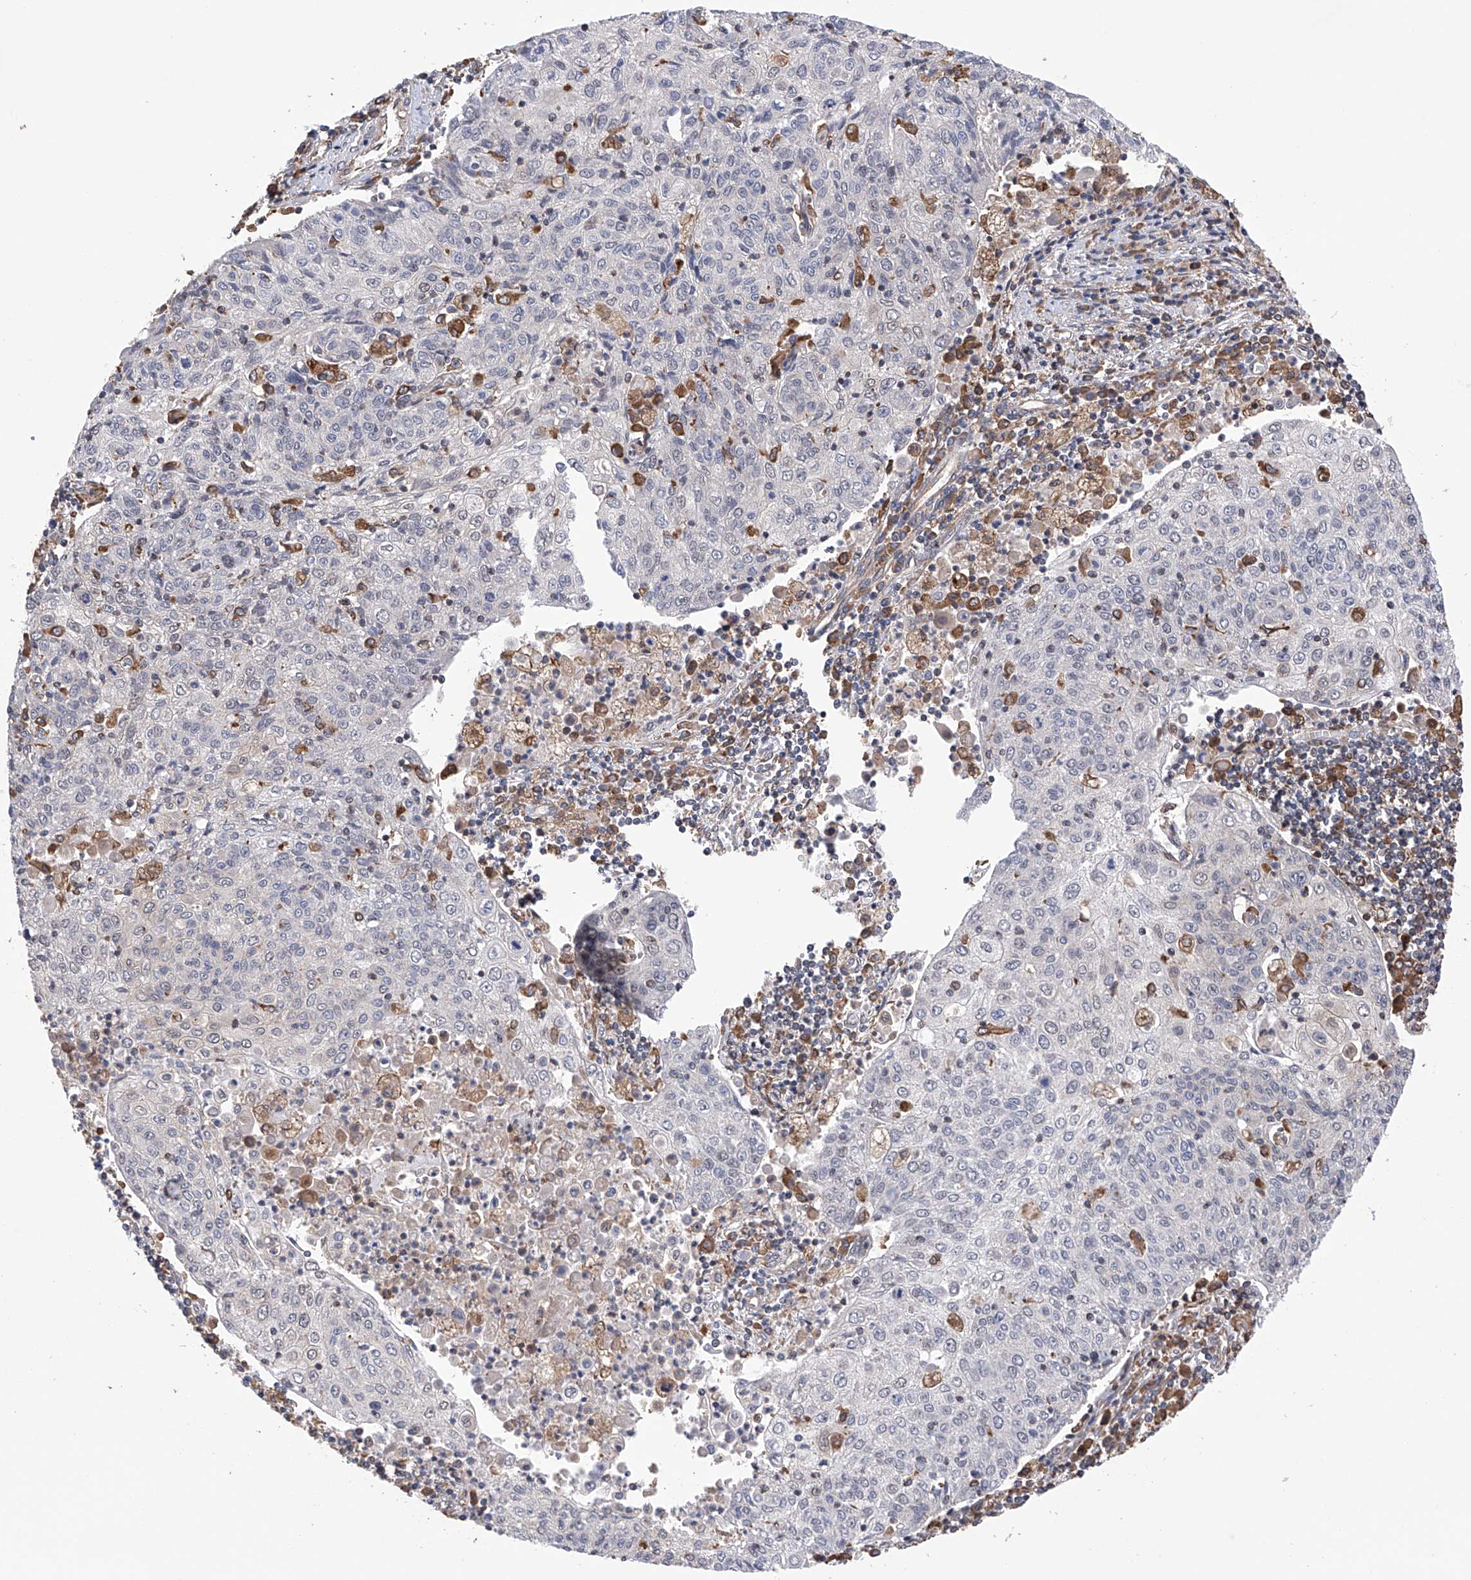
{"staining": {"intensity": "negative", "quantity": "none", "location": "none"}, "tissue": "cervical cancer", "cell_type": "Tumor cells", "image_type": "cancer", "snomed": [{"axis": "morphology", "description": "Squamous cell carcinoma, NOS"}, {"axis": "topography", "description": "Cervix"}], "caption": "Immunohistochemical staining of cervical cancer displays no significant staining in tumor cells.", "gene": "DNAH8", "patient": {"sex": "female", "age": 48}}